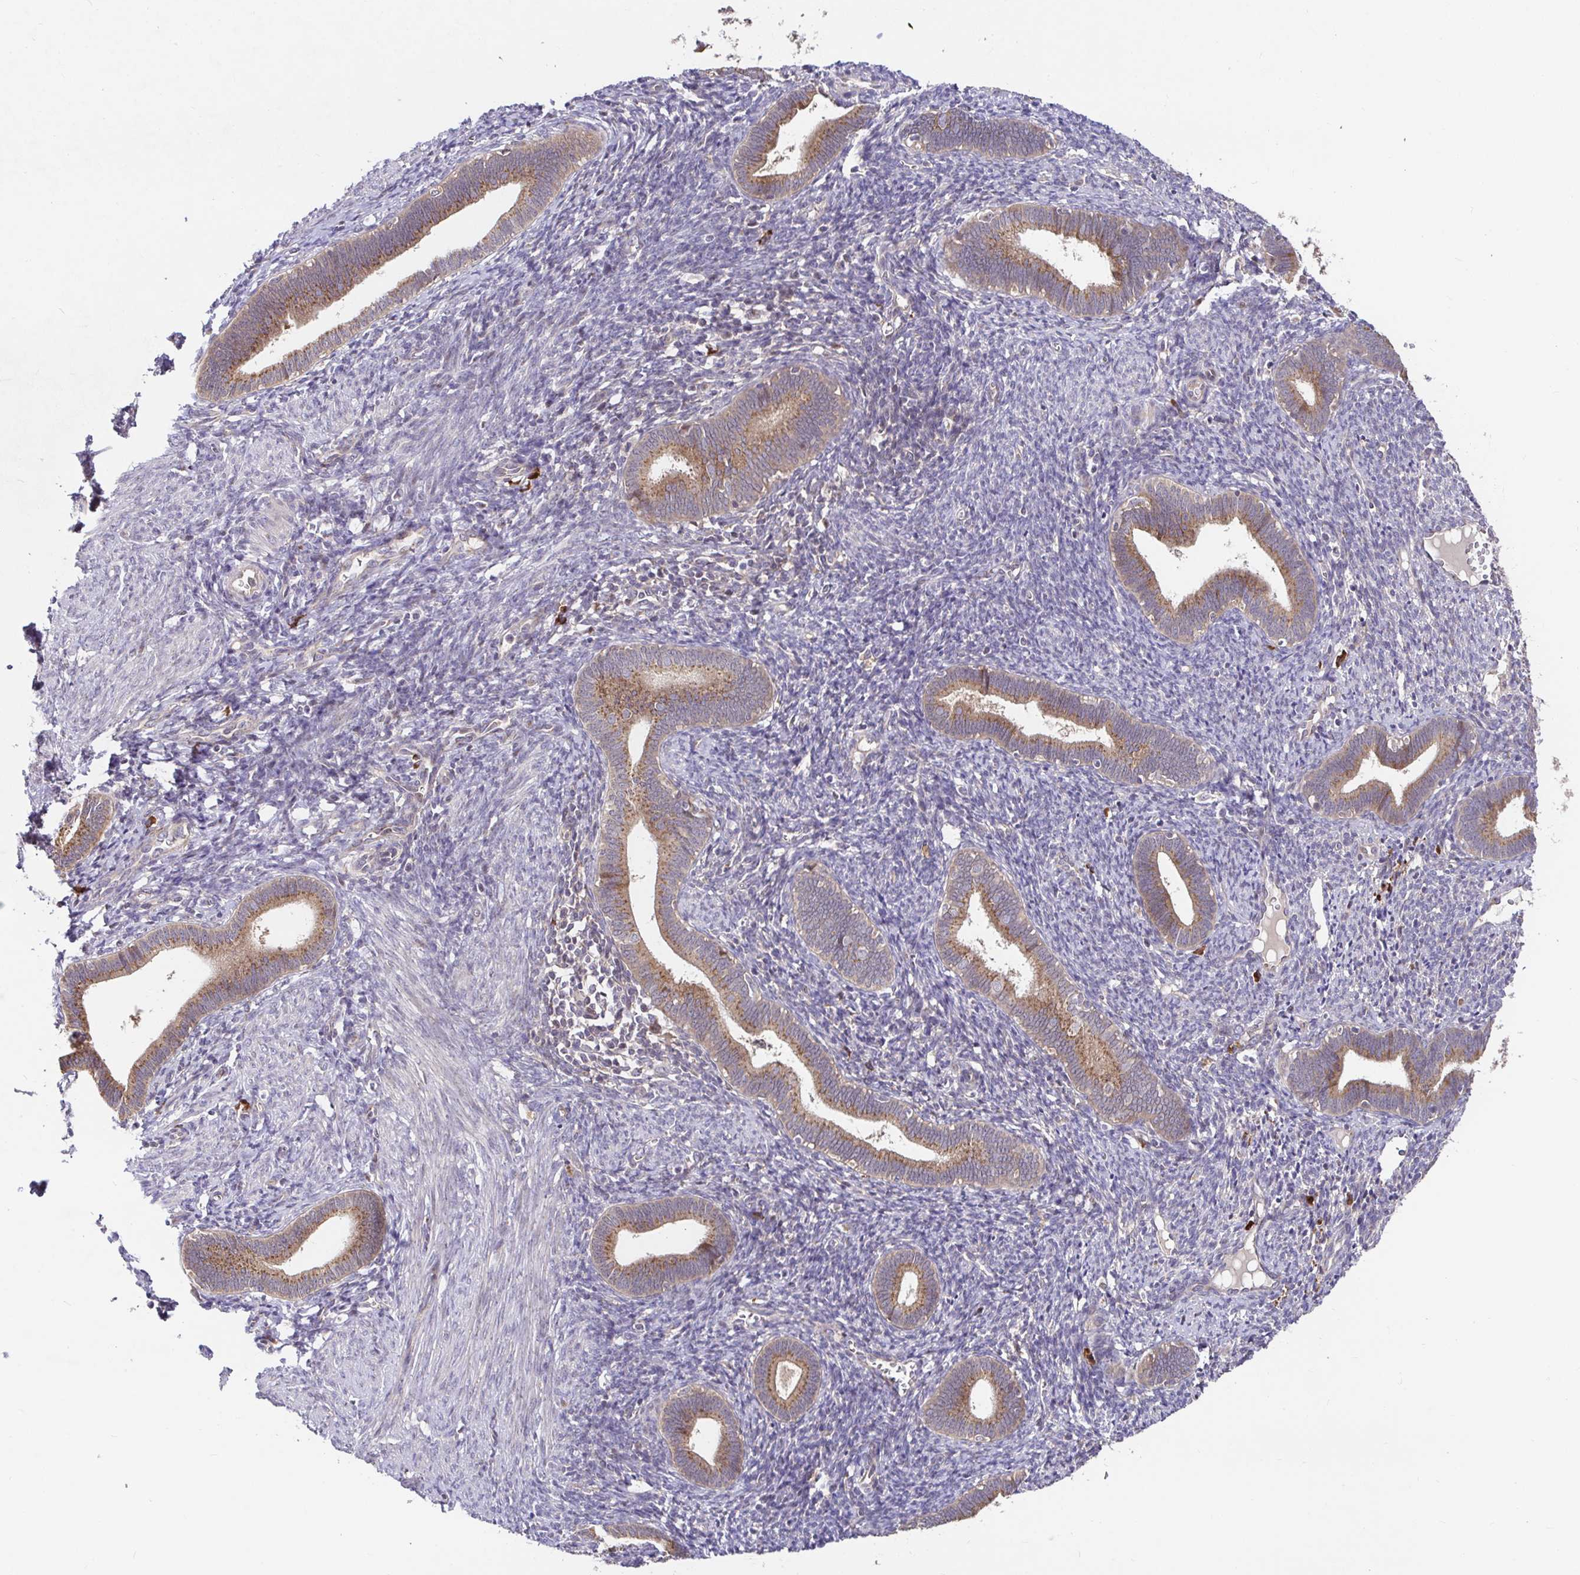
{"staining": {"intensity": "negative", "quantity": "none", "location": "none"}, "tissue": "endometrium", "cell_type": "Cells in endometrial stroma", "image_type": "normal", "snomed": [{"axis": "morphology", "description": "Normal tissue, NOS"}, {"axis": "topography", "description": "Endometrium"}], "caption": "High power microscopy micrograph of an IHC histopathology image of benign endometrium, revealing no significant staining in cells in endometrial stroma. The staining is performed using DAB (3,3'-diaminobenzidine) brown chromogen with nuclei counter-stained in using hematoxylin.", "gene": "ELP1", "patient": {"sex": "female", "age": 41}}